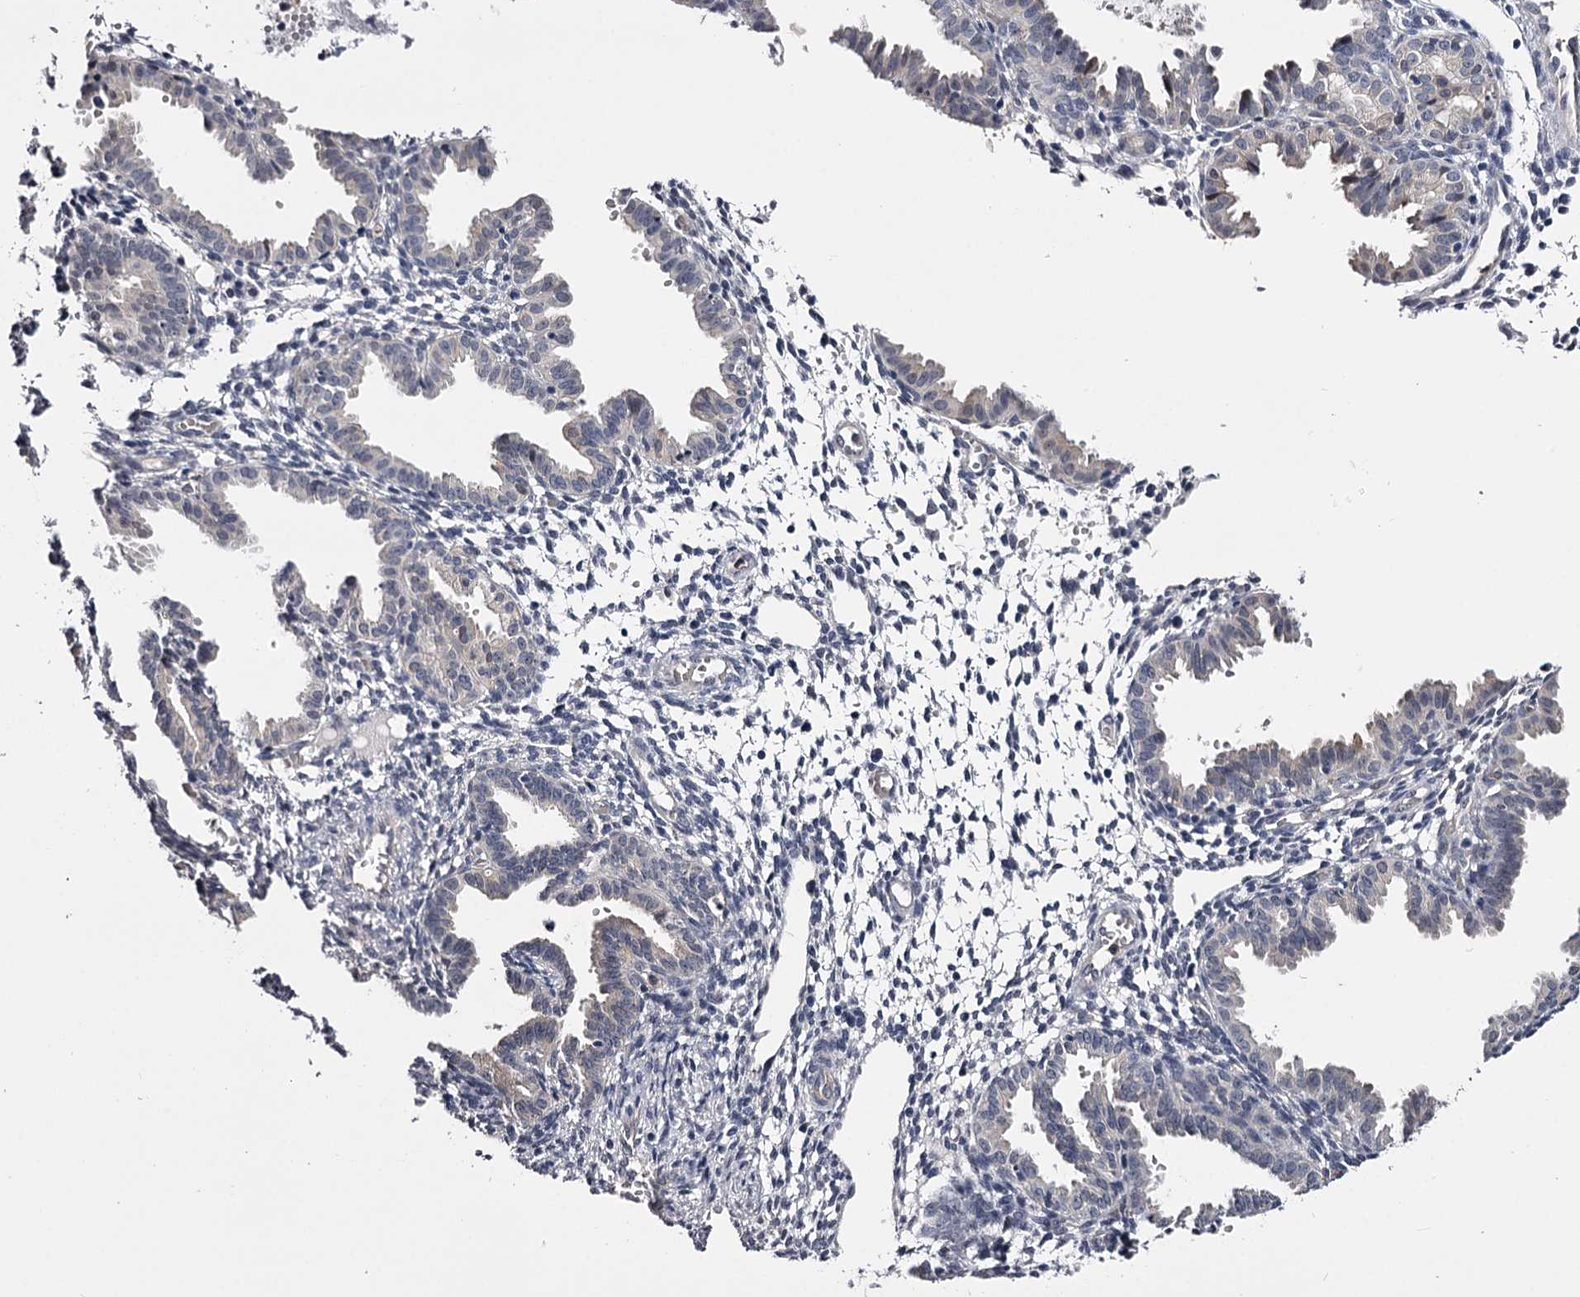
{"staining": {"intensity": "negative", "quantity": "none", "location": "none"}, "tissue": "endometrium", "cell_type": "Cells in endometrial stroma", "image_type": "normal", "snomed": [{"axis": "morphology", "description": "Normal tissue, NOS"}, {"axis": "topography", "description": "Endometrium"}], "caption": "Human endometrium stained for a protein using immunohistochemistry exhibits no positivity in cells in endometrial stroma.", "gene": "GSTO1", "patient": {"sex": "female", "age": 33}}